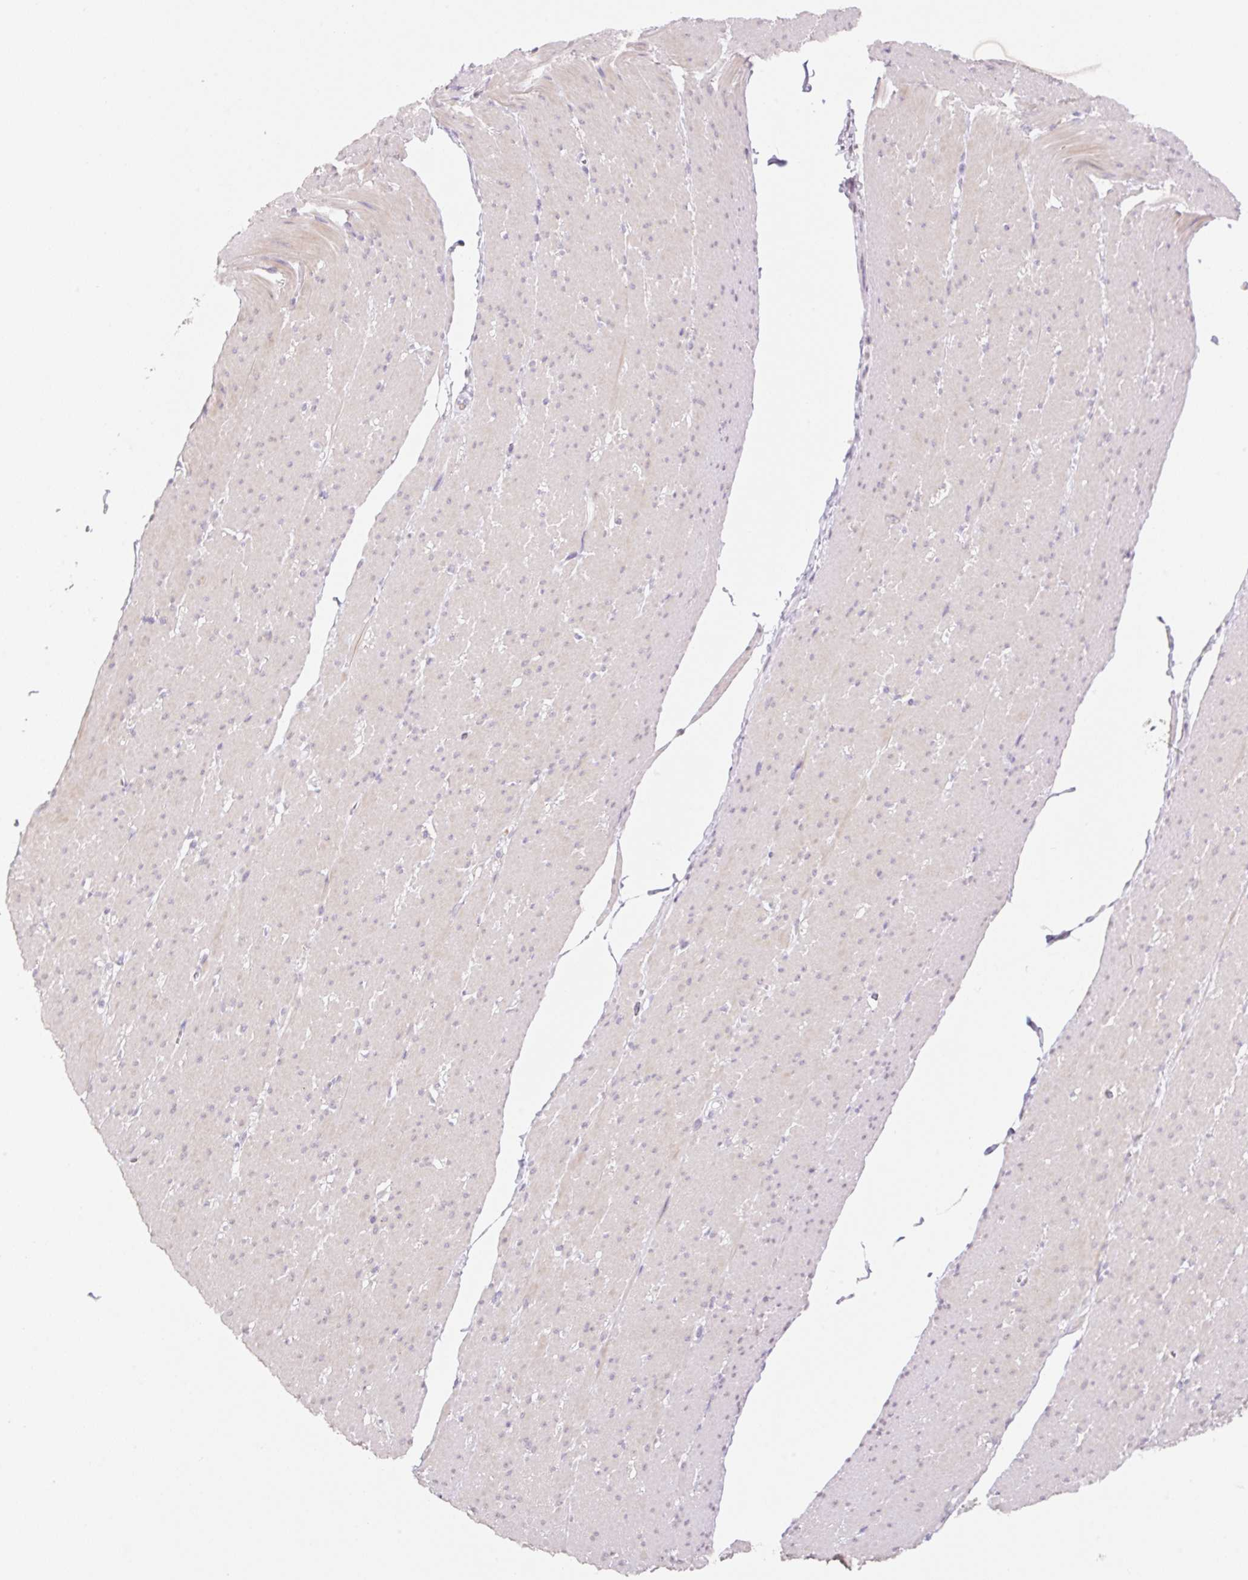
{"staining": {"intensity": "weak", "quantity": "<25%", "location": "cytoplasmic/membranous"}, "tissue": "smooth muscle", "cell_type": "Smooth muscle cells", "image_type": "normal", "snomed": [{"axis": "morphology", "description": "Normal tissue, NOS"}, {"axis": "topography", "description": "Smooth muscle"}, {"axis": "topography", "description": "Rectum"}], "caption": "Protein analysis of unremarkable smooth muscle shows no significant staining in smooth muscle cells. Brightfield microscopy of immunohistochemistry stained with DAB (brown) and hematoxylin (blue), captured at high magnification.", "gene": "HCRTR2", "patient": {"sex": "male", "age": 53}}